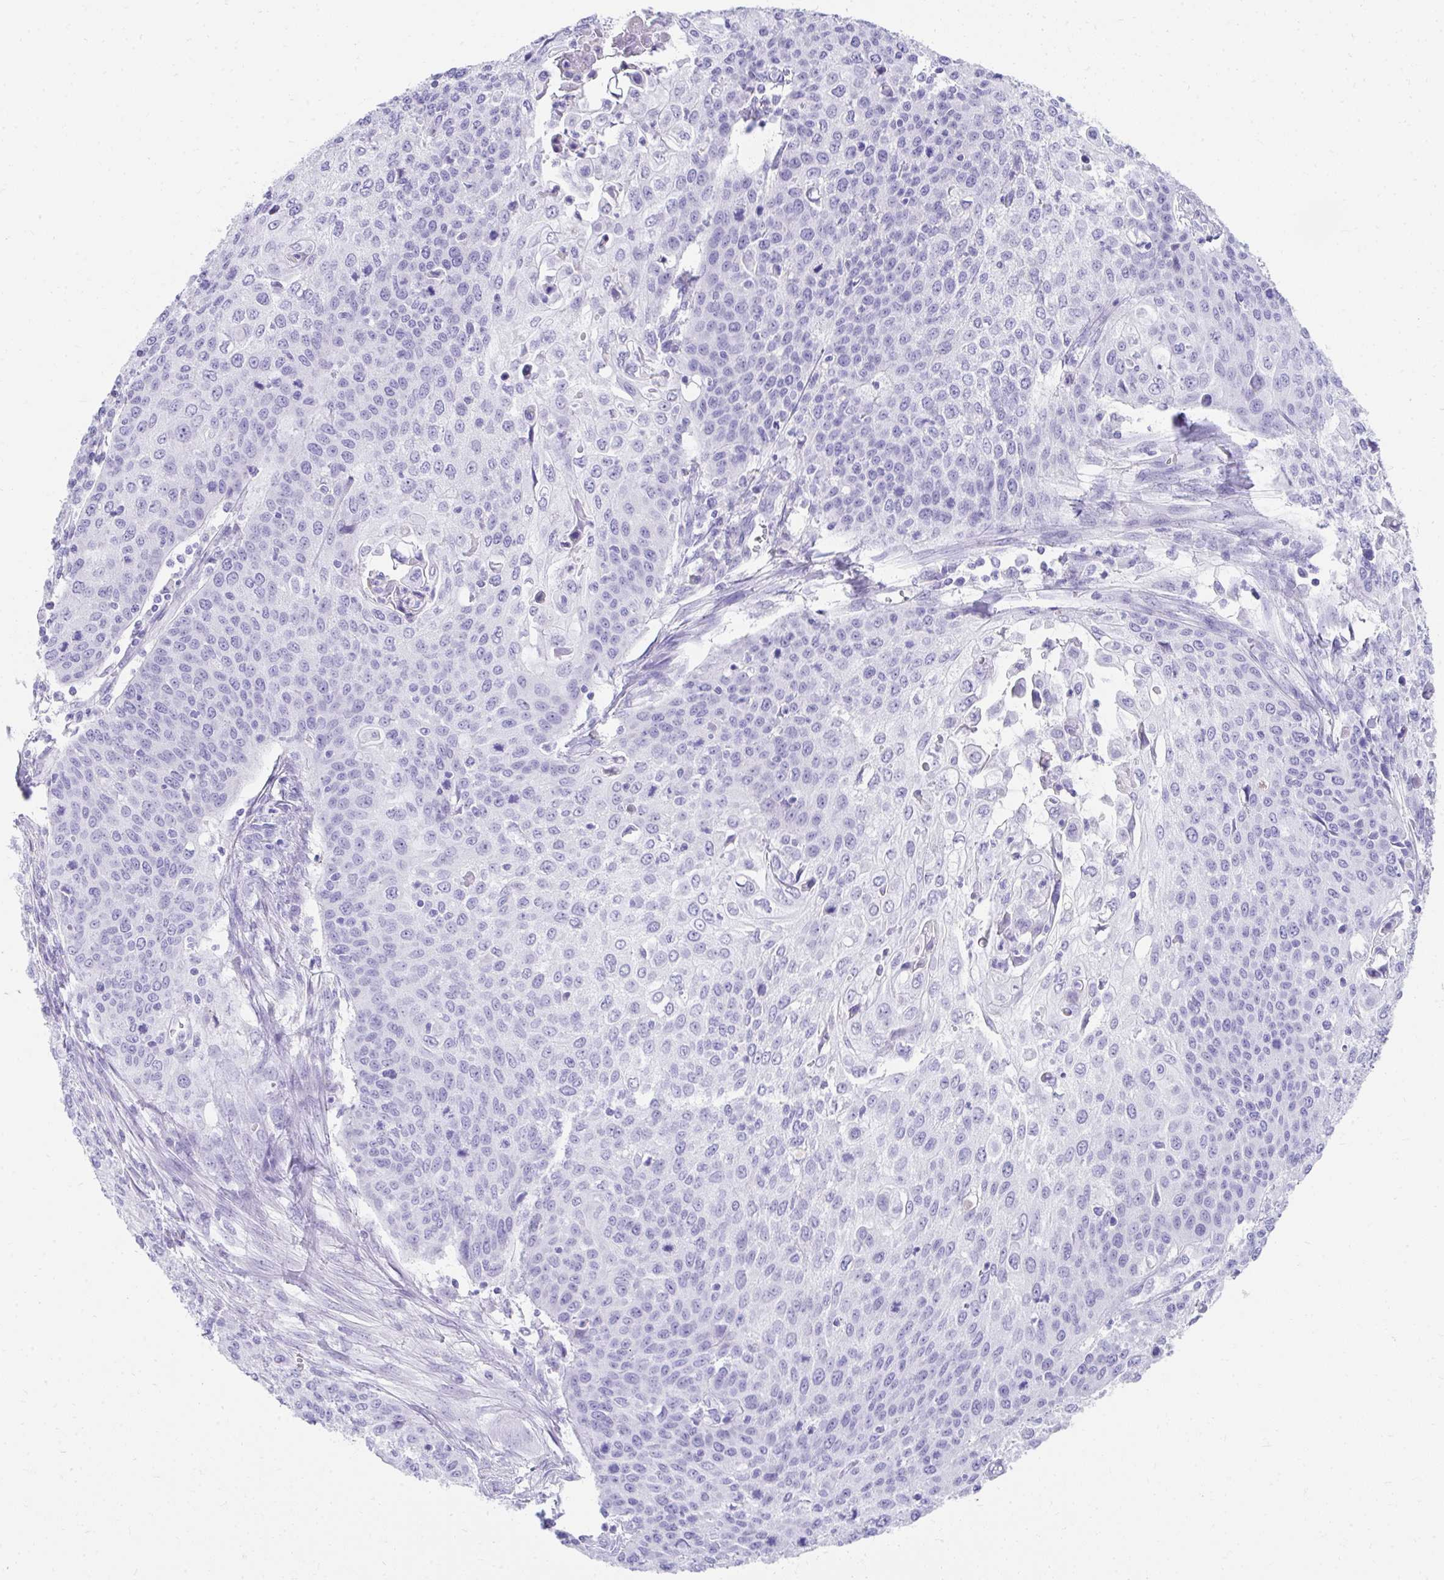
{"staining": {"intensity": "negative", "quantity": "none", "location": "none"}, "tissue": "cervical cancer", "cell_type": "Tumor cells", "image_type": "cancer", "snomed": [{"axis": "morphology", "description": "Squamous cell carcinoma, NOS"}, {"axis": "topography", "description": "Cervix"}], "caption": "This micrograph is of squamous cell carcinoma (cervical) stained with IHC to label a protein in brown with the nuclei are counter-stained blue. There is no staining in tumor cells.", "gene": "TNNT1", "patient": {"sex": "female", "age": 65}}